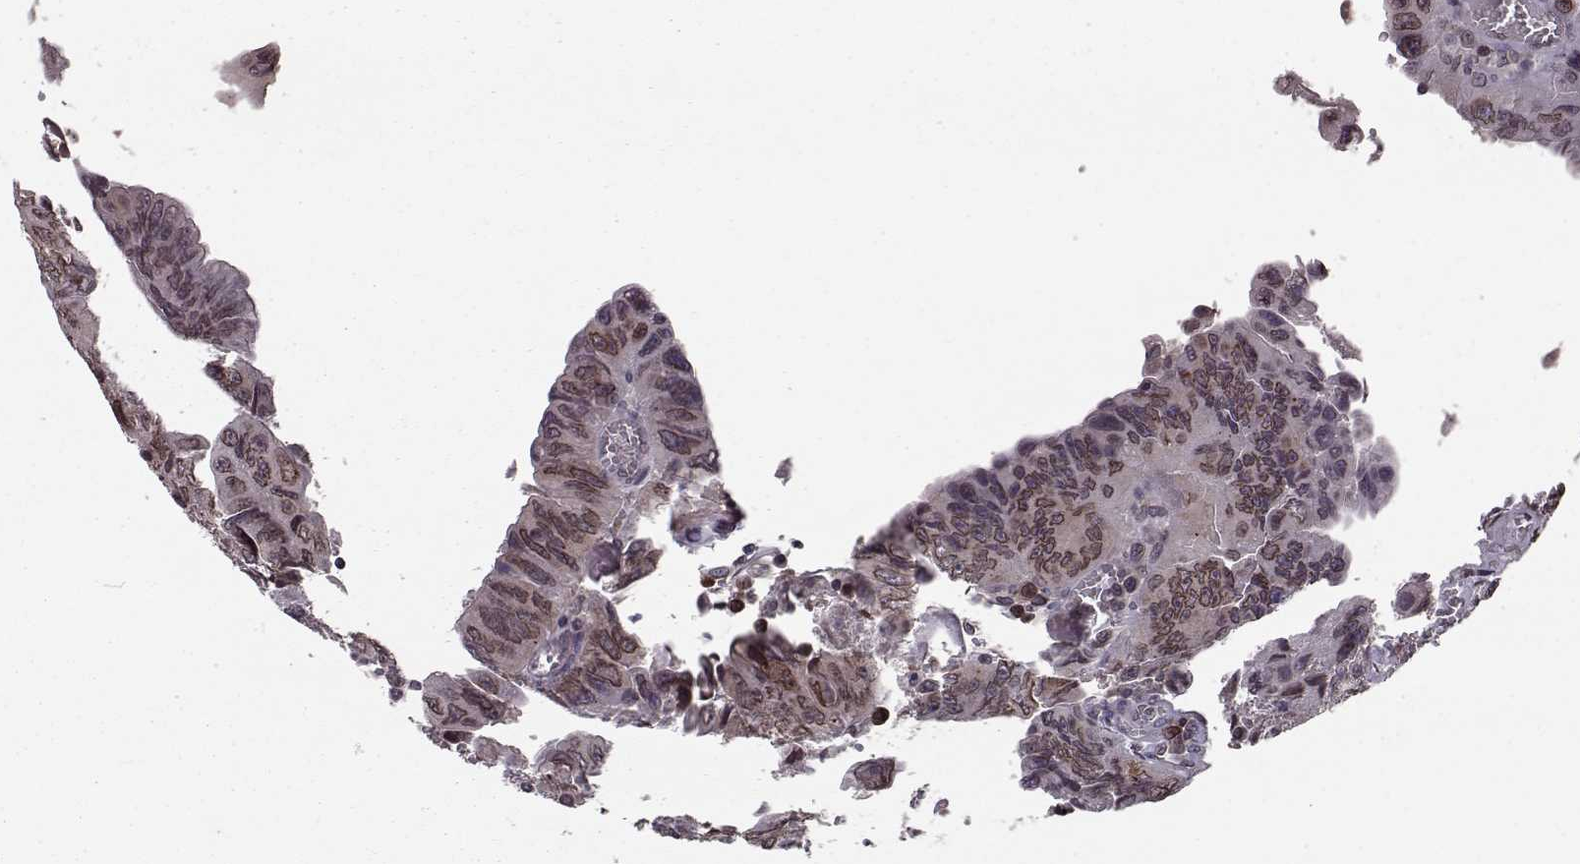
{"staining": {"intensity": "weak", "quantity": ">75%", "location": "cytoplasmic/membranous,nuclear"}, "tissue": "colorectal cancer", "cell_type": "Tumor cells", "image_type": "cancer", "snomed": [{"axis": "morphology", "description": "Adenocarcinoma, NOS"}, {"axis": "topography", "description": "Colon"}], "caption": "This is a photomicrograph of immunohistochemistry (IHC) staining of colorectal cancer, which shows weak expression in the cytoplasmic/membranous and nuclear of tumor cells.", "gene": "NUP37", "patient": {"sex": "female", "age": 84}}